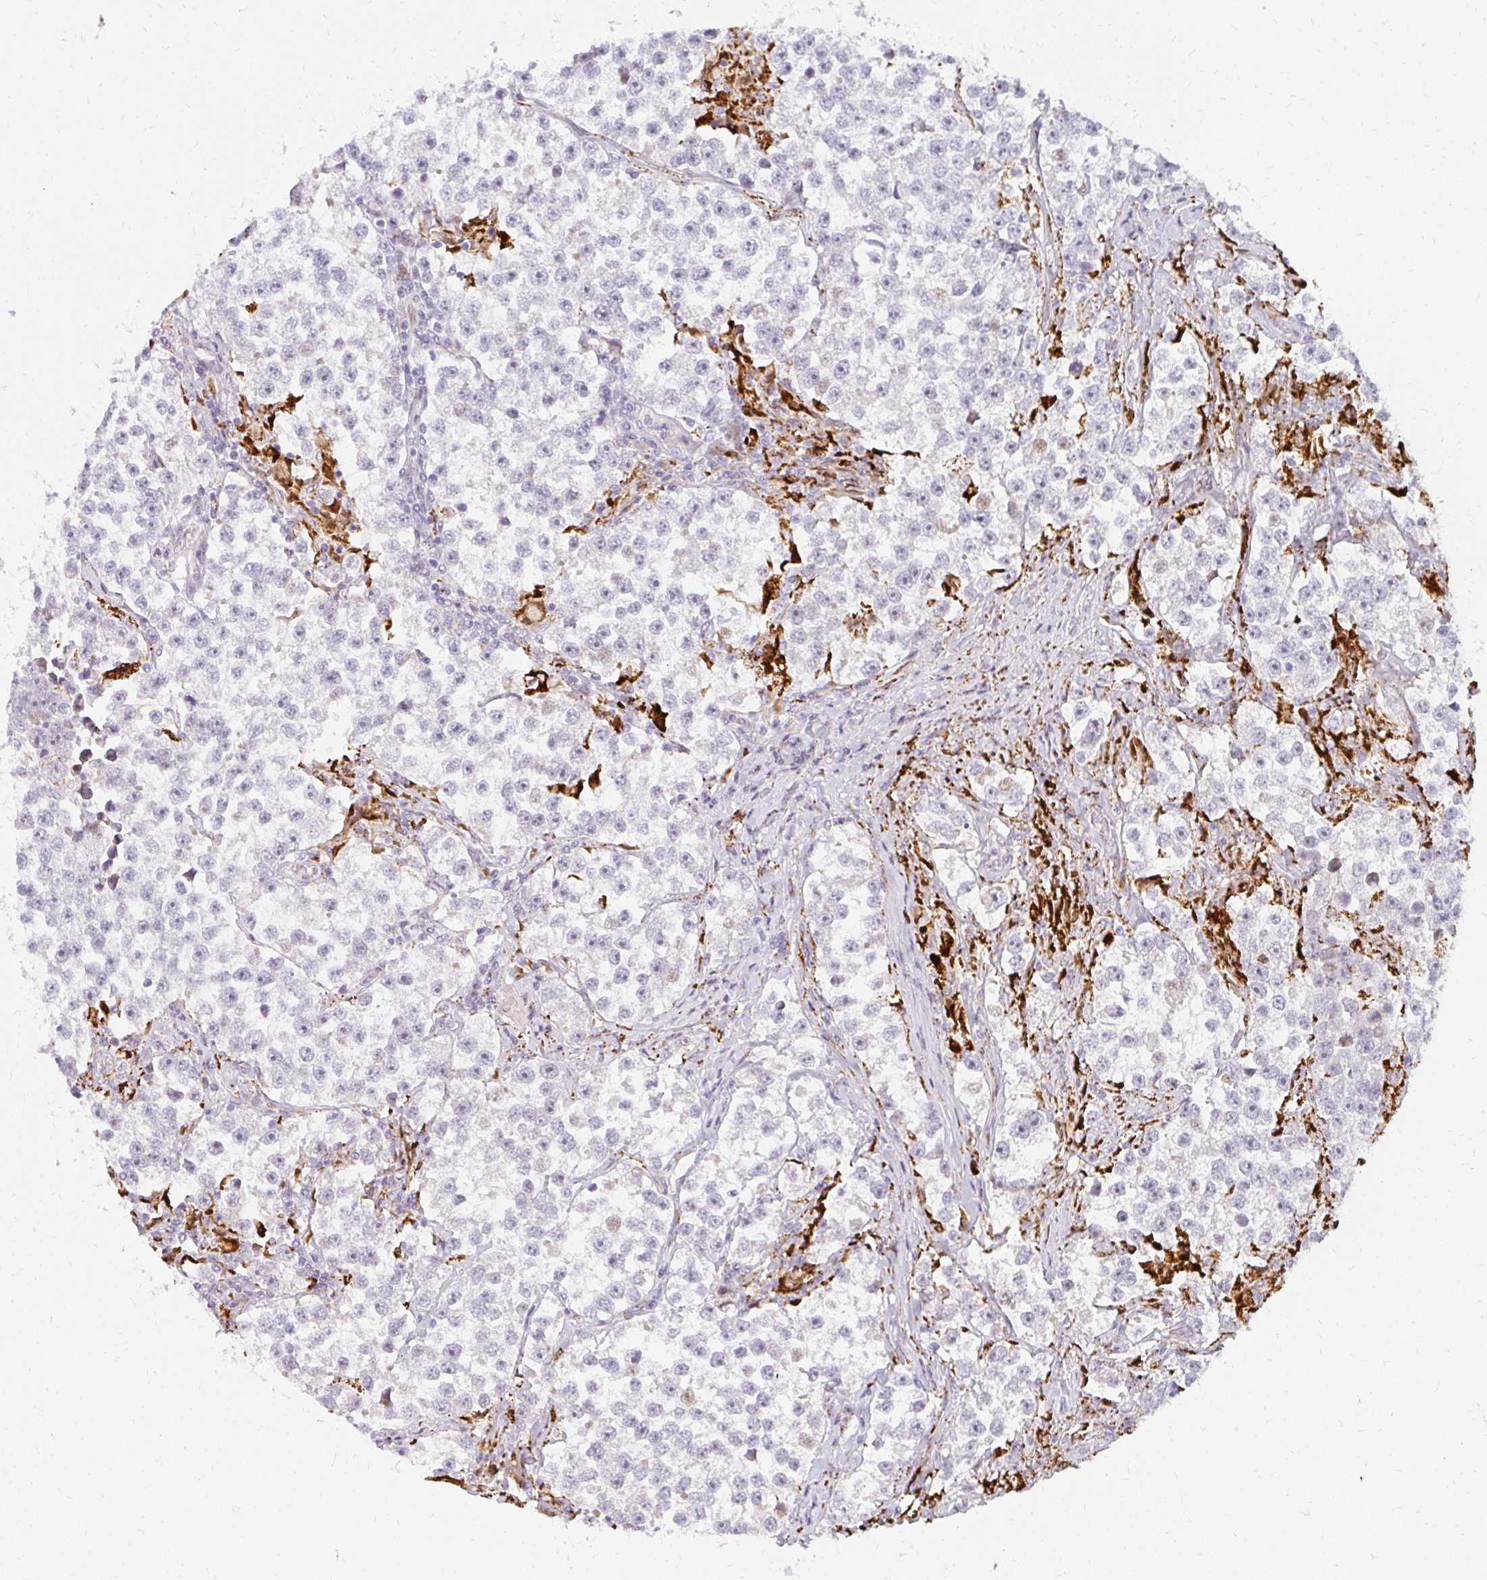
{"staining": {"intensity": "negative", "quantity": "none", "location": "none"}, "tissue": "testis cancer", "cell_type": "Tumor cells", "image_type": "cancer", "snomed": [{"axis": "morphology", "description": "Seminoma, NOS"}, {"axis": "topography", "description": "Testis"}], "caption": "IHC micrograph of neoplastic tissue: human testis seminoma stained with DAB displays no significant protein expression in tumor cells.", "gene": "PLA2G5", "patient": {"sex": "male", "age": 46}}